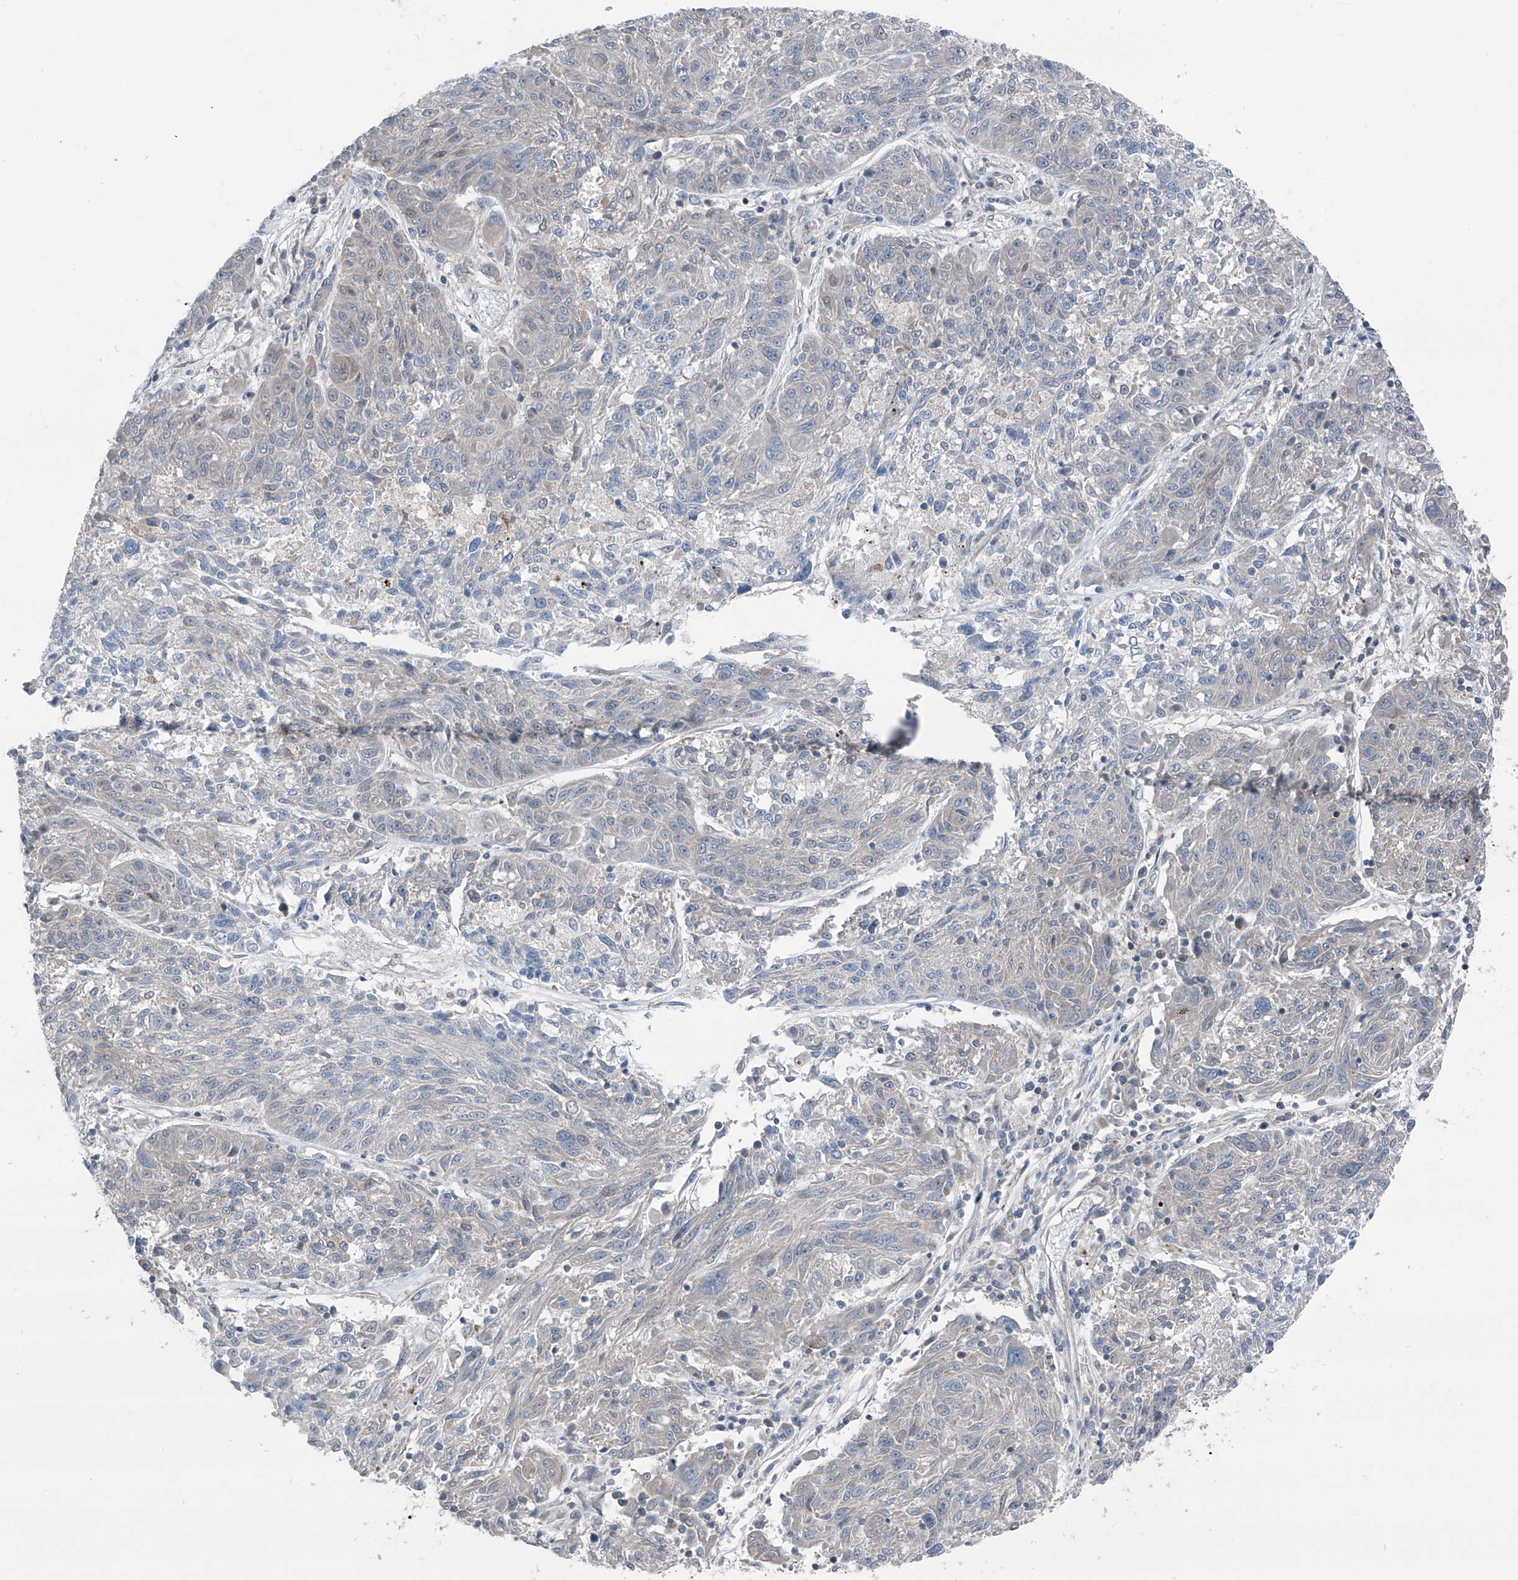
{"staining": {"intensity": "negative", "quantity": "none", "location": "none"}, "tissue": "melanoma", "cell_type": "Tumor cells", "image_type": "cancer", "snomed": [{"axis": "morphology", "description": "Malignant melanoma, NOS"}, {"axis": "topography", "description": "Skin"}], "caption": "A high-resolution photomicrograph shows IHC staining of malignant melanoma, which reveals no significant positivity in tumor cells. (DAB immunohistochemistry (IHC) with hematoxylin counter stain).", "gene": "HSPB11", "patient": {"sex": "male", "age": 53}}